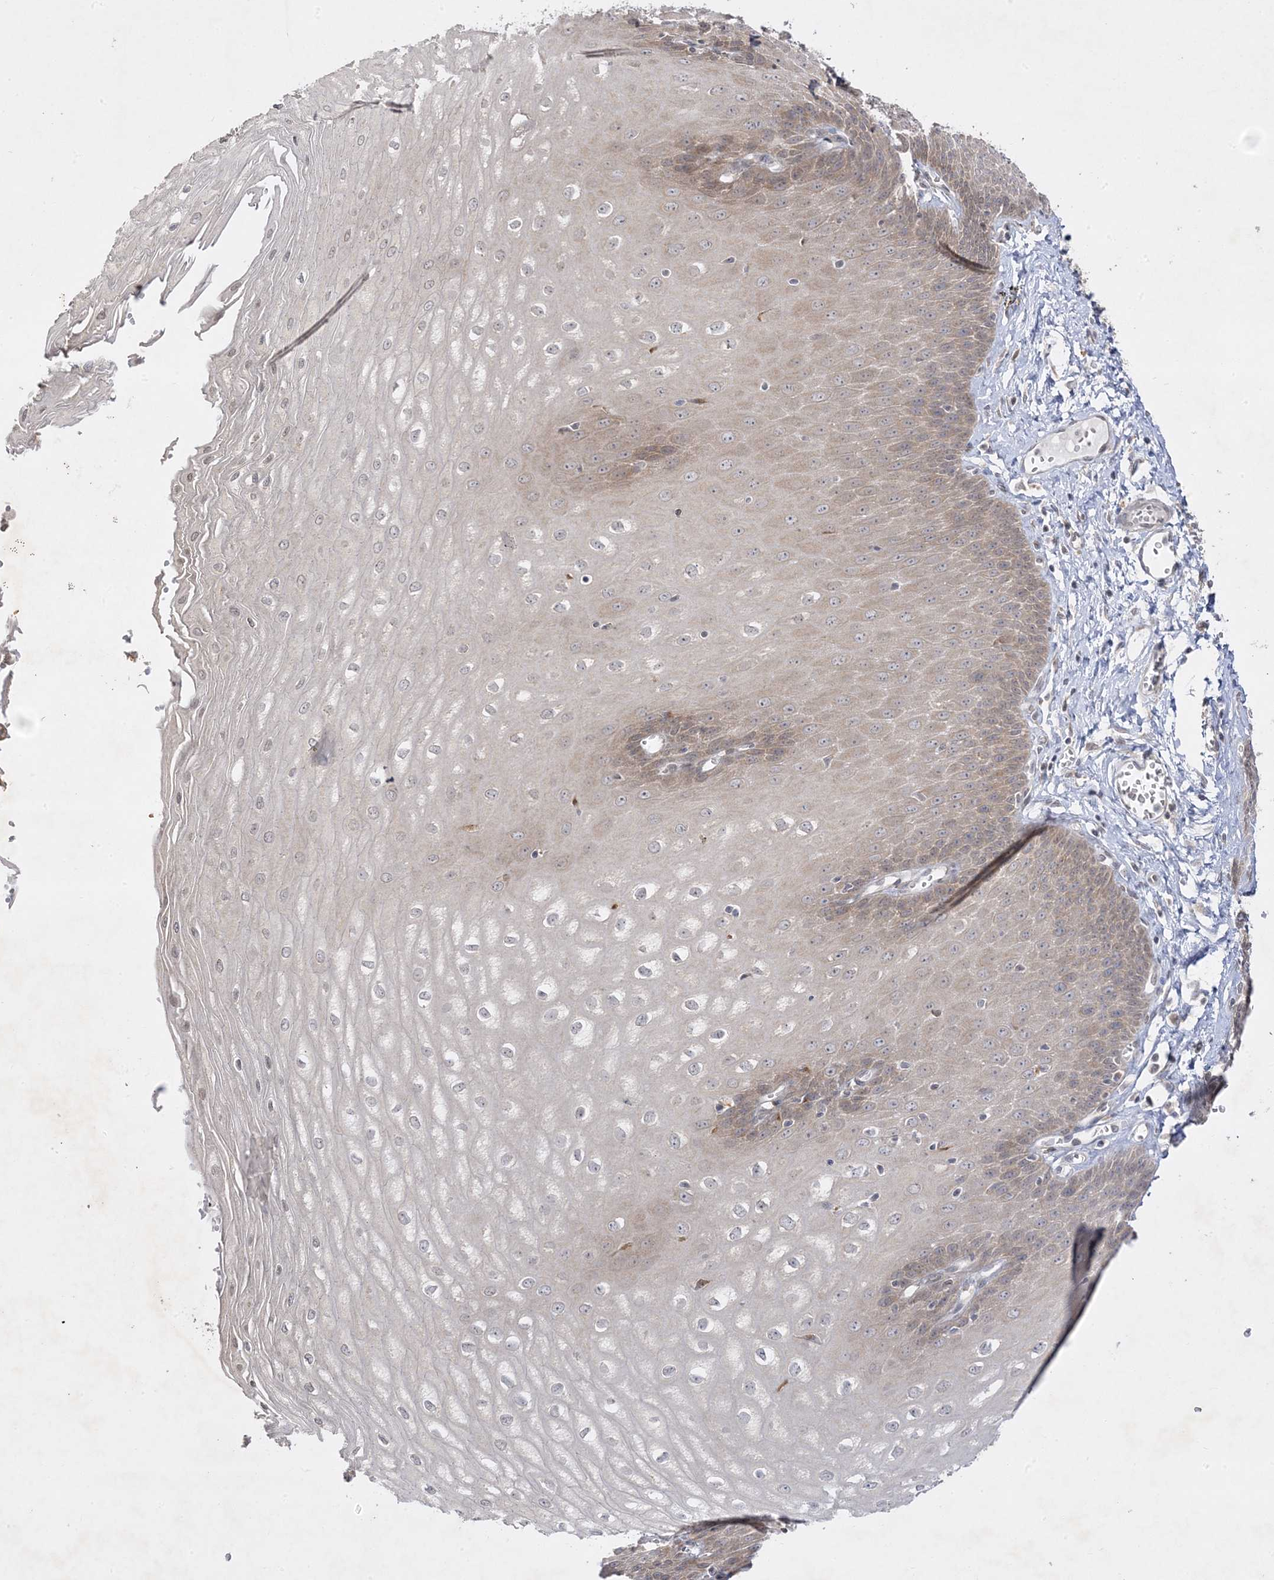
{"staining": {"intensity": "moderate", "quantity": "25%-75%", "location": "cytoplasmic/membranous"}, "tissue": "esophagus", "cell_type": "Squamous epithelial cells", "image_type": "normal", "snomed": [{"axis": "morphology", "description": "Normal tissue, NOS"}, {"axis": "topography", "description": "Esophagus"}], "caption": "Unremarkable esophagus was stained to show a protein in brown. There is medium levels of moderate cytoplasmic/membranous expression in approximately 25%-75% of squamous epithelial cells.", "gene": "C2CD2", "patient": {"sex": "male", "age": 60}}